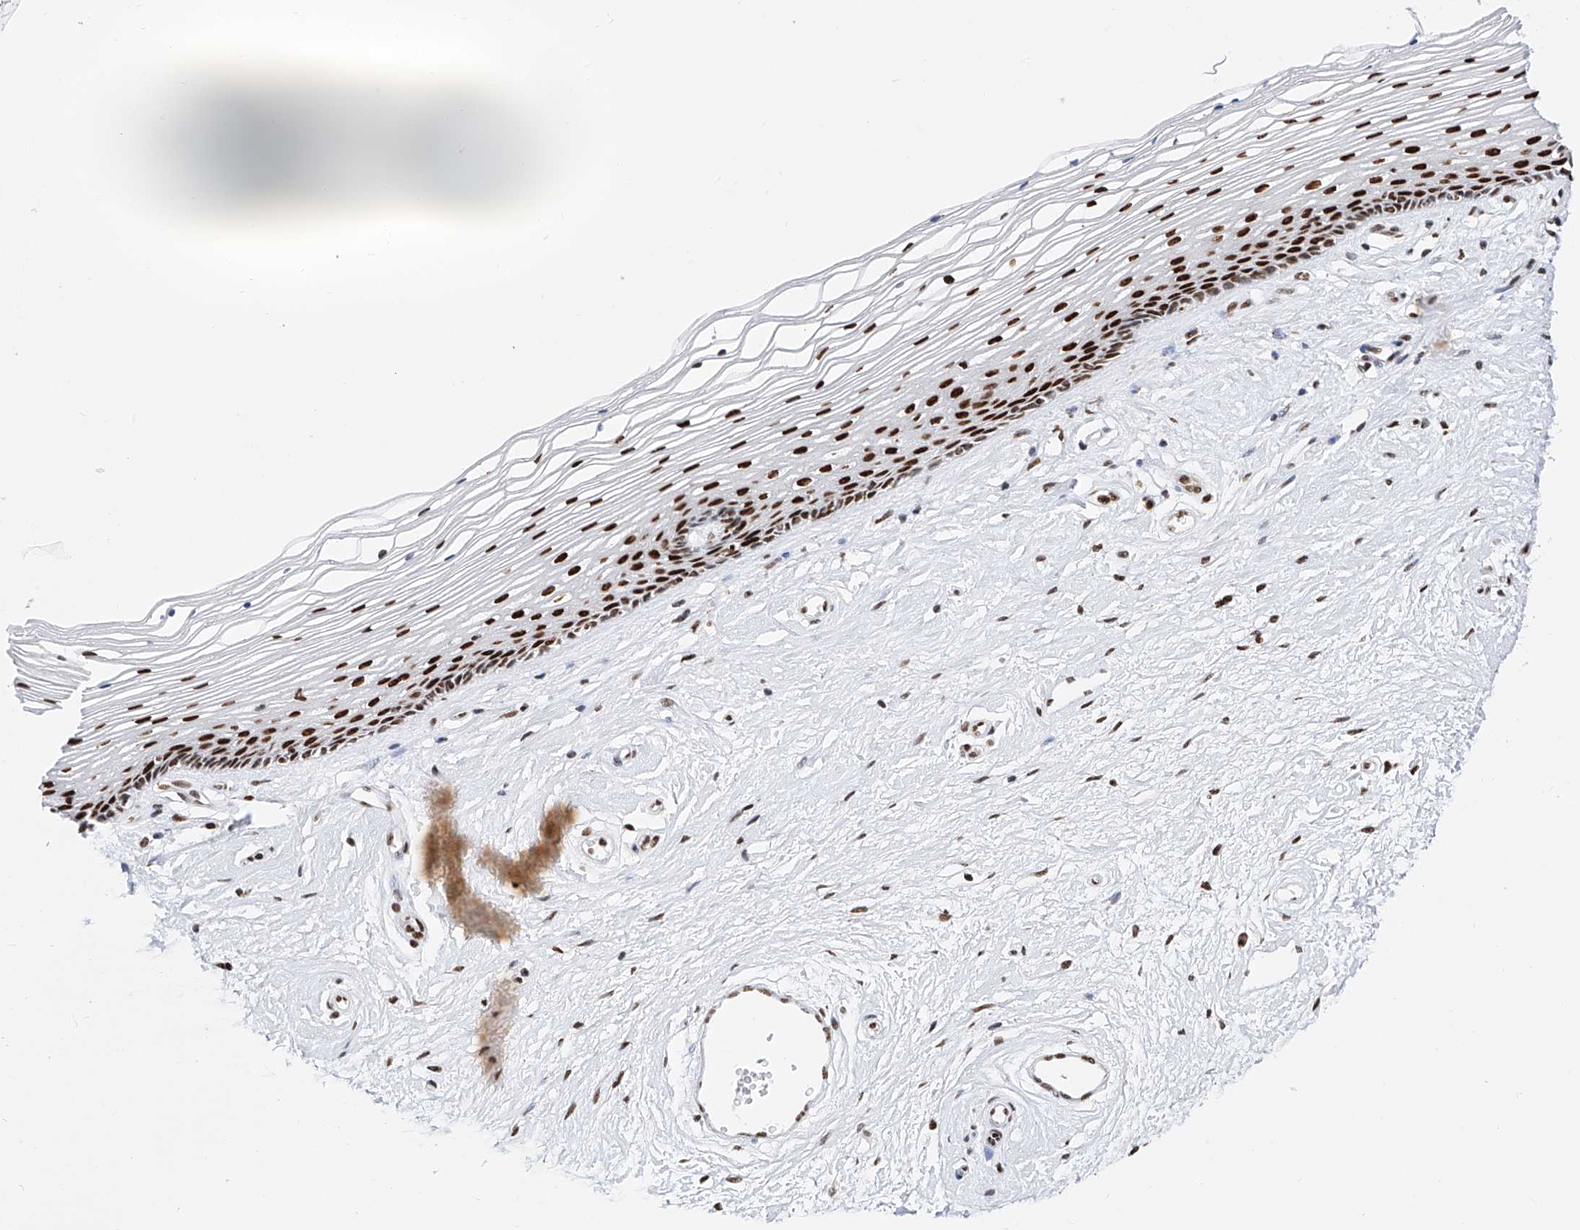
{"staining": {"intensity": "strong", "quantity": ">75%", "location": "nuclear"}, "tissue": "vagina", "cell_type": "Squamous epithelial cells", "image_type": "normal", "snomed": [{"axis": "morphology", "description": "Normal tissue, NOS"}, {"axis": "topography", "description": "Vagina"}], "caption": "A brown stain shows strong nuclear positivity of a protein in squamous epithelial cells of normal human vagina. (brown staining indicates protein expression, while blue staining denotes nuclei).", "gene": "SRSF6", "patient": {"sex": "female", "age": 46}}